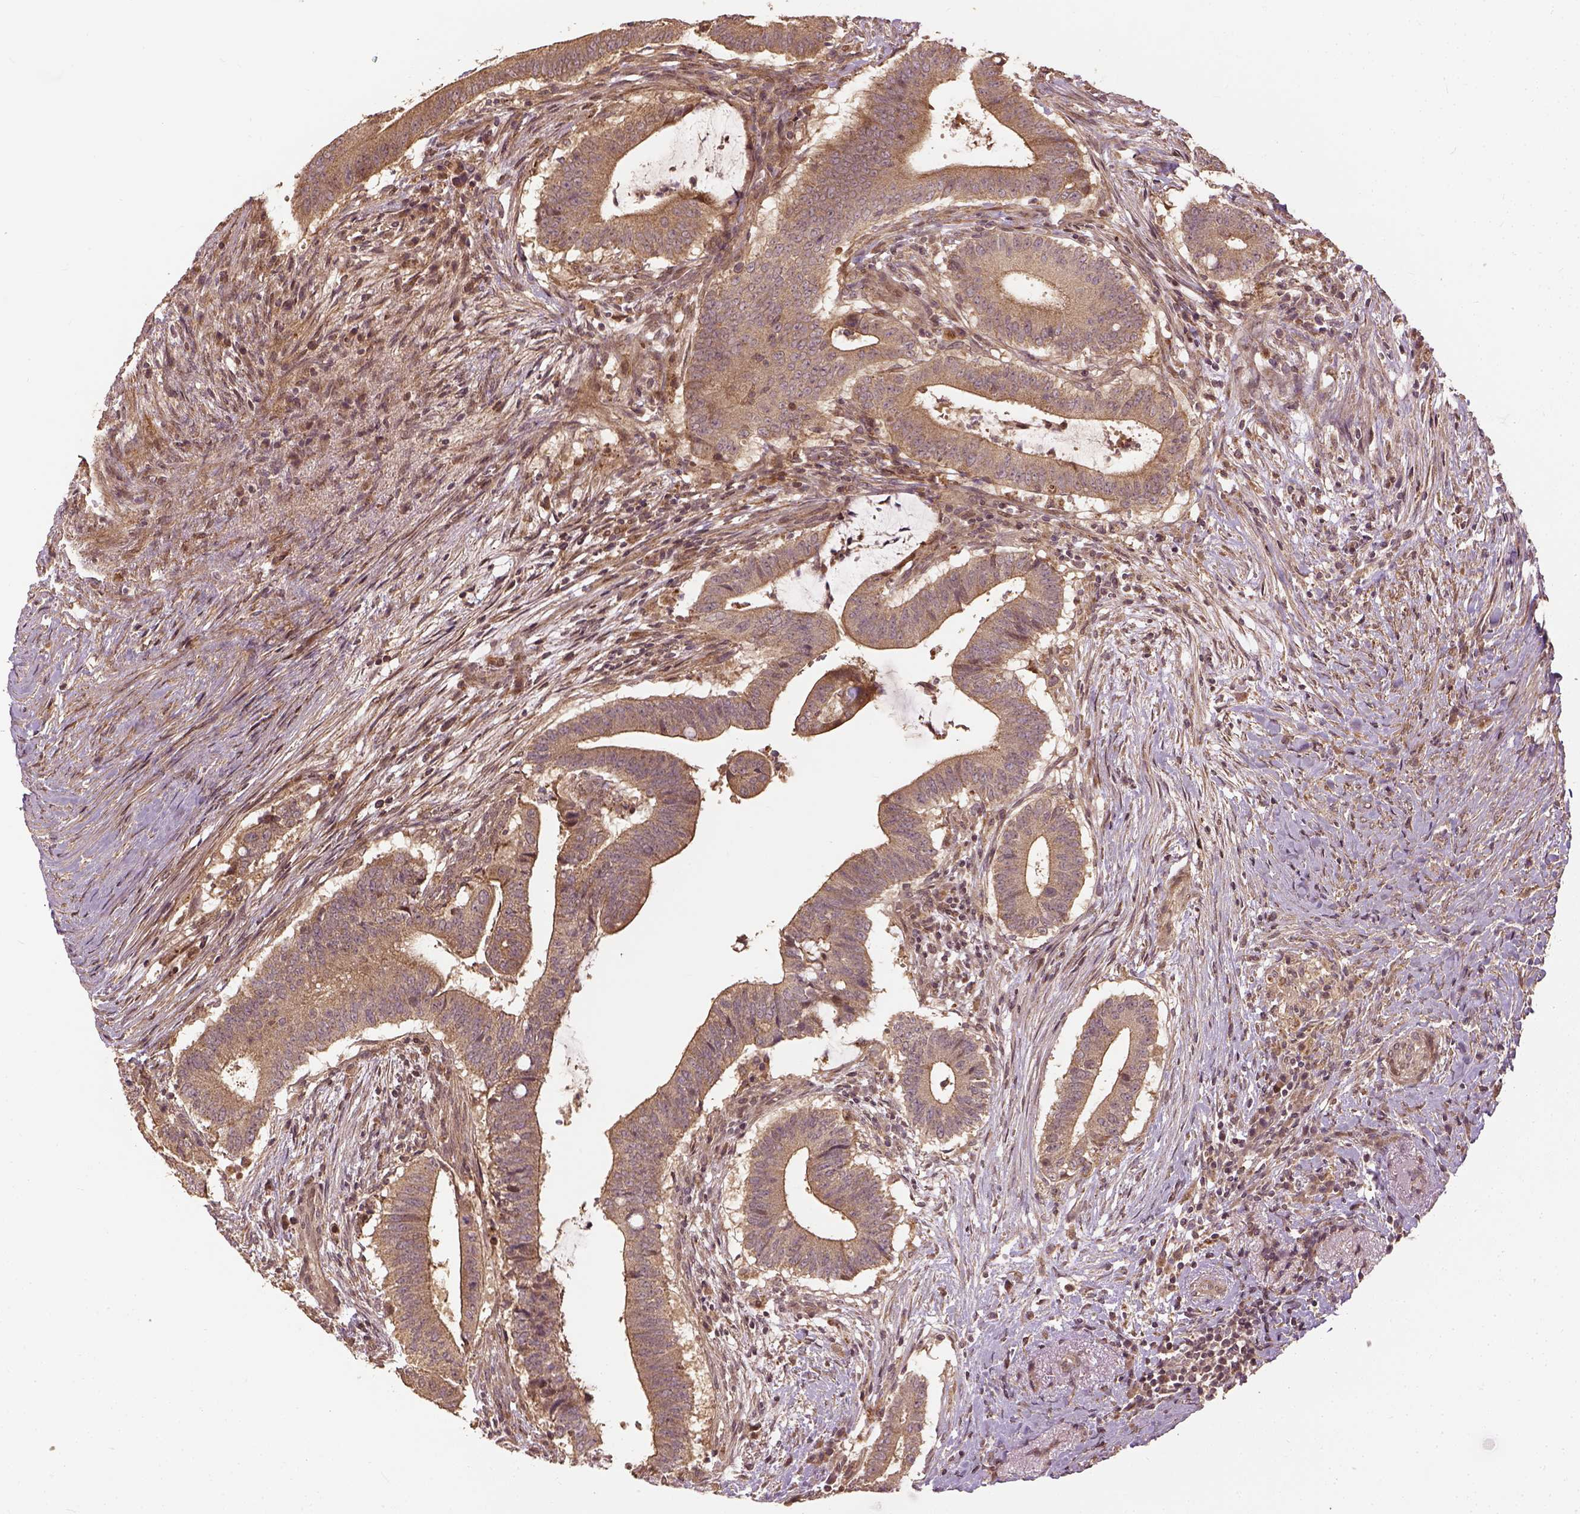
{"staining": {"intensity": "moderate", "quantity": ">75%", "location": "cytoplasmic/membranous"}, "tissue": "colorectal cancer", "cell_type": "Tumor cells", "image_type": "cancer", "snomed": [{"axis": "morphology", "description": "Adenocarcinoma, NOS"}, {"axis": "topography", "description": "Colon"}], "caption": "Protein expression analysis of human colorectal cancer reveals moderate cytoplasmic/membranous positivity in approximately >75% of tumor cells.", "gene": "VEGFA", "patient": {"sex": "female", "age": 43}}